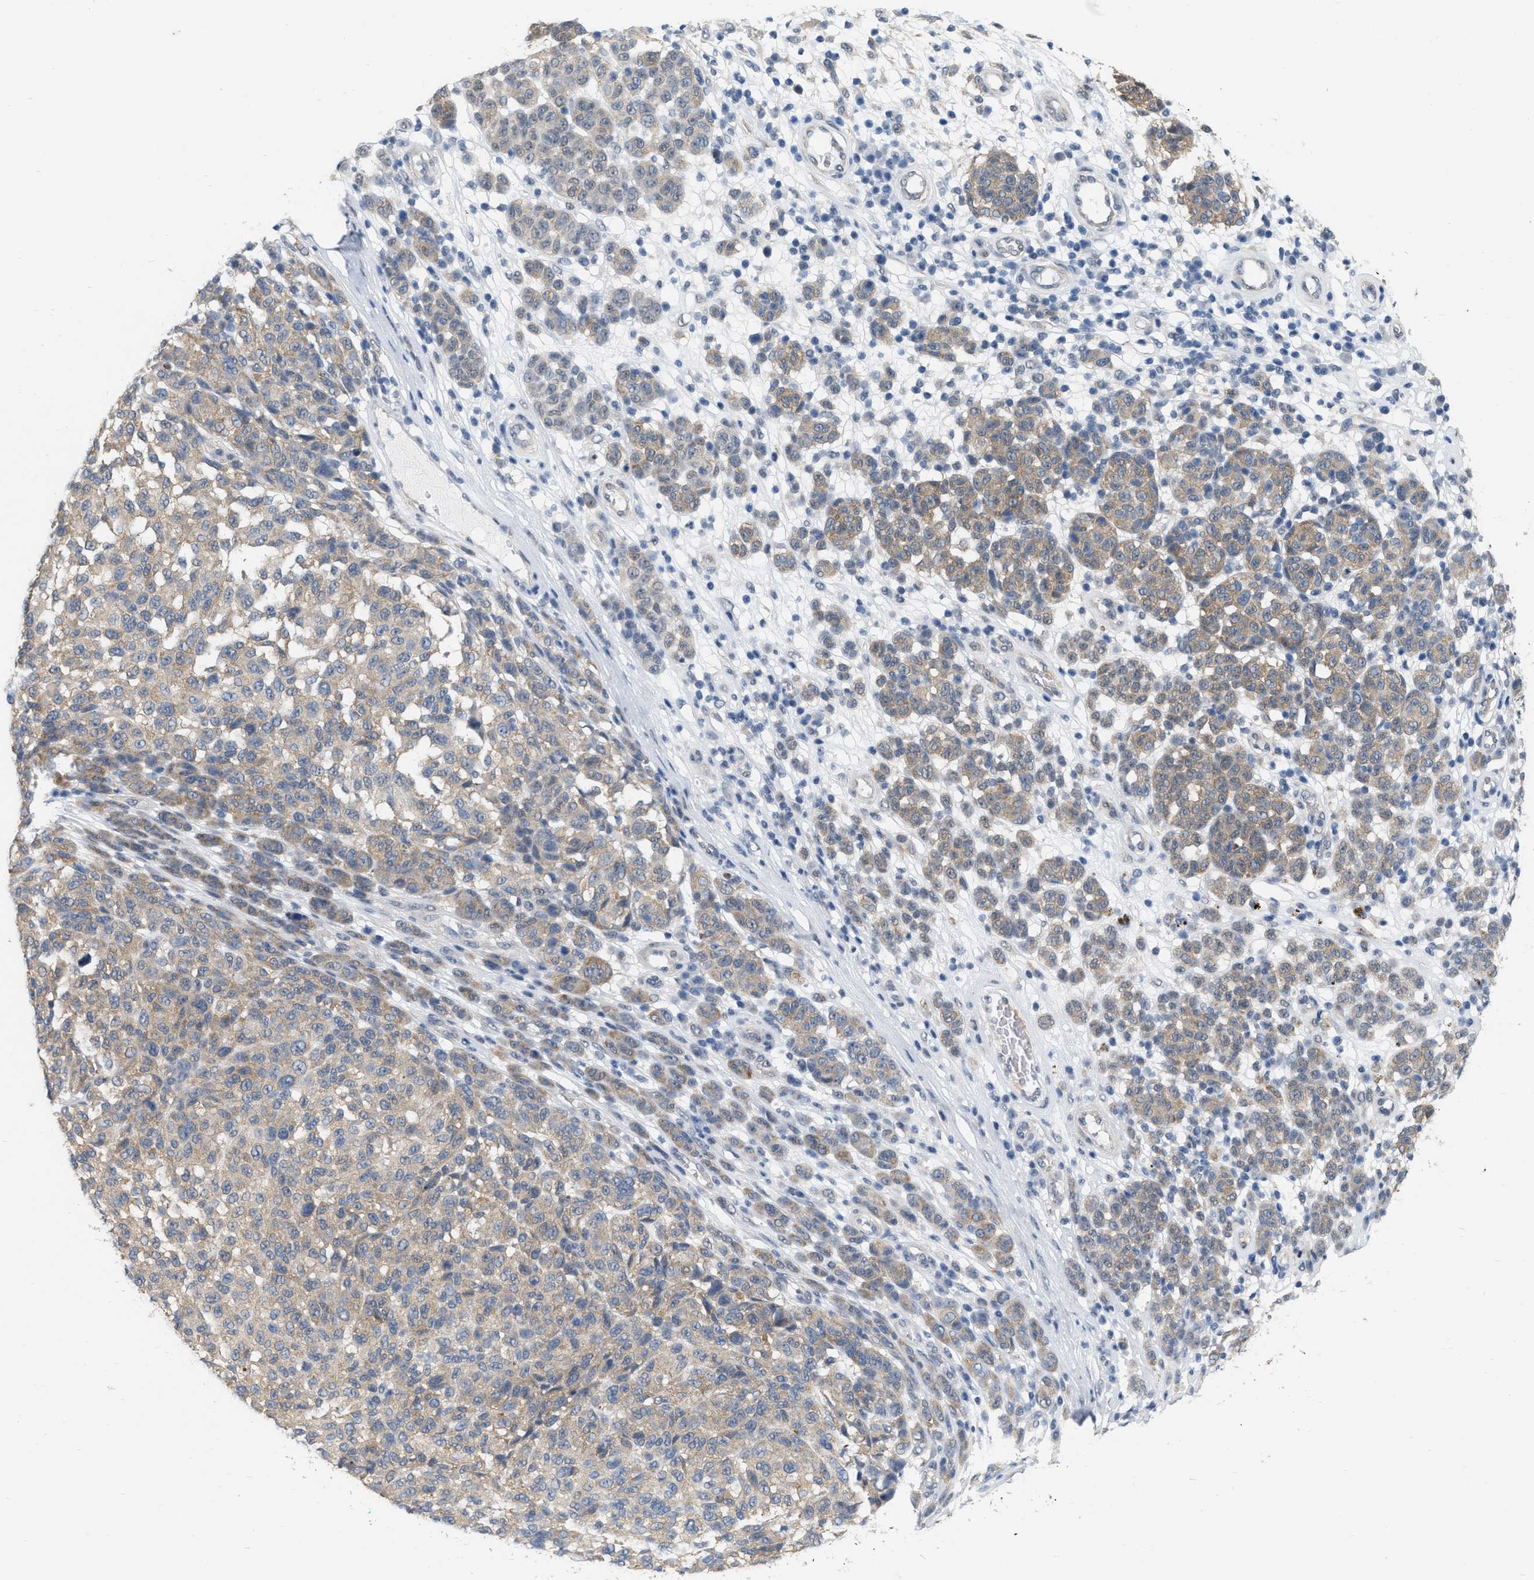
{"staining": {"intensity": "weak", "quantity": ">75%", "location": "cytoplasmic/membranous"}, "tissue": "melanoma", "cell_type": "Tumor cells", "image_type": "cancer", "snomed": [{"axis": "morphology", "description": "Malignant melanoma, NOS"}, {"axis": "topography", "description": "Skin"}], "caption": "Brown immunohistochemical staining in malignant melanoma exhibits weak cytoplasmic/membranous positivity in about >75% of tumor cells.", "gene": "RUVBL1", "patient": {"sex": "male", "age": 59}}